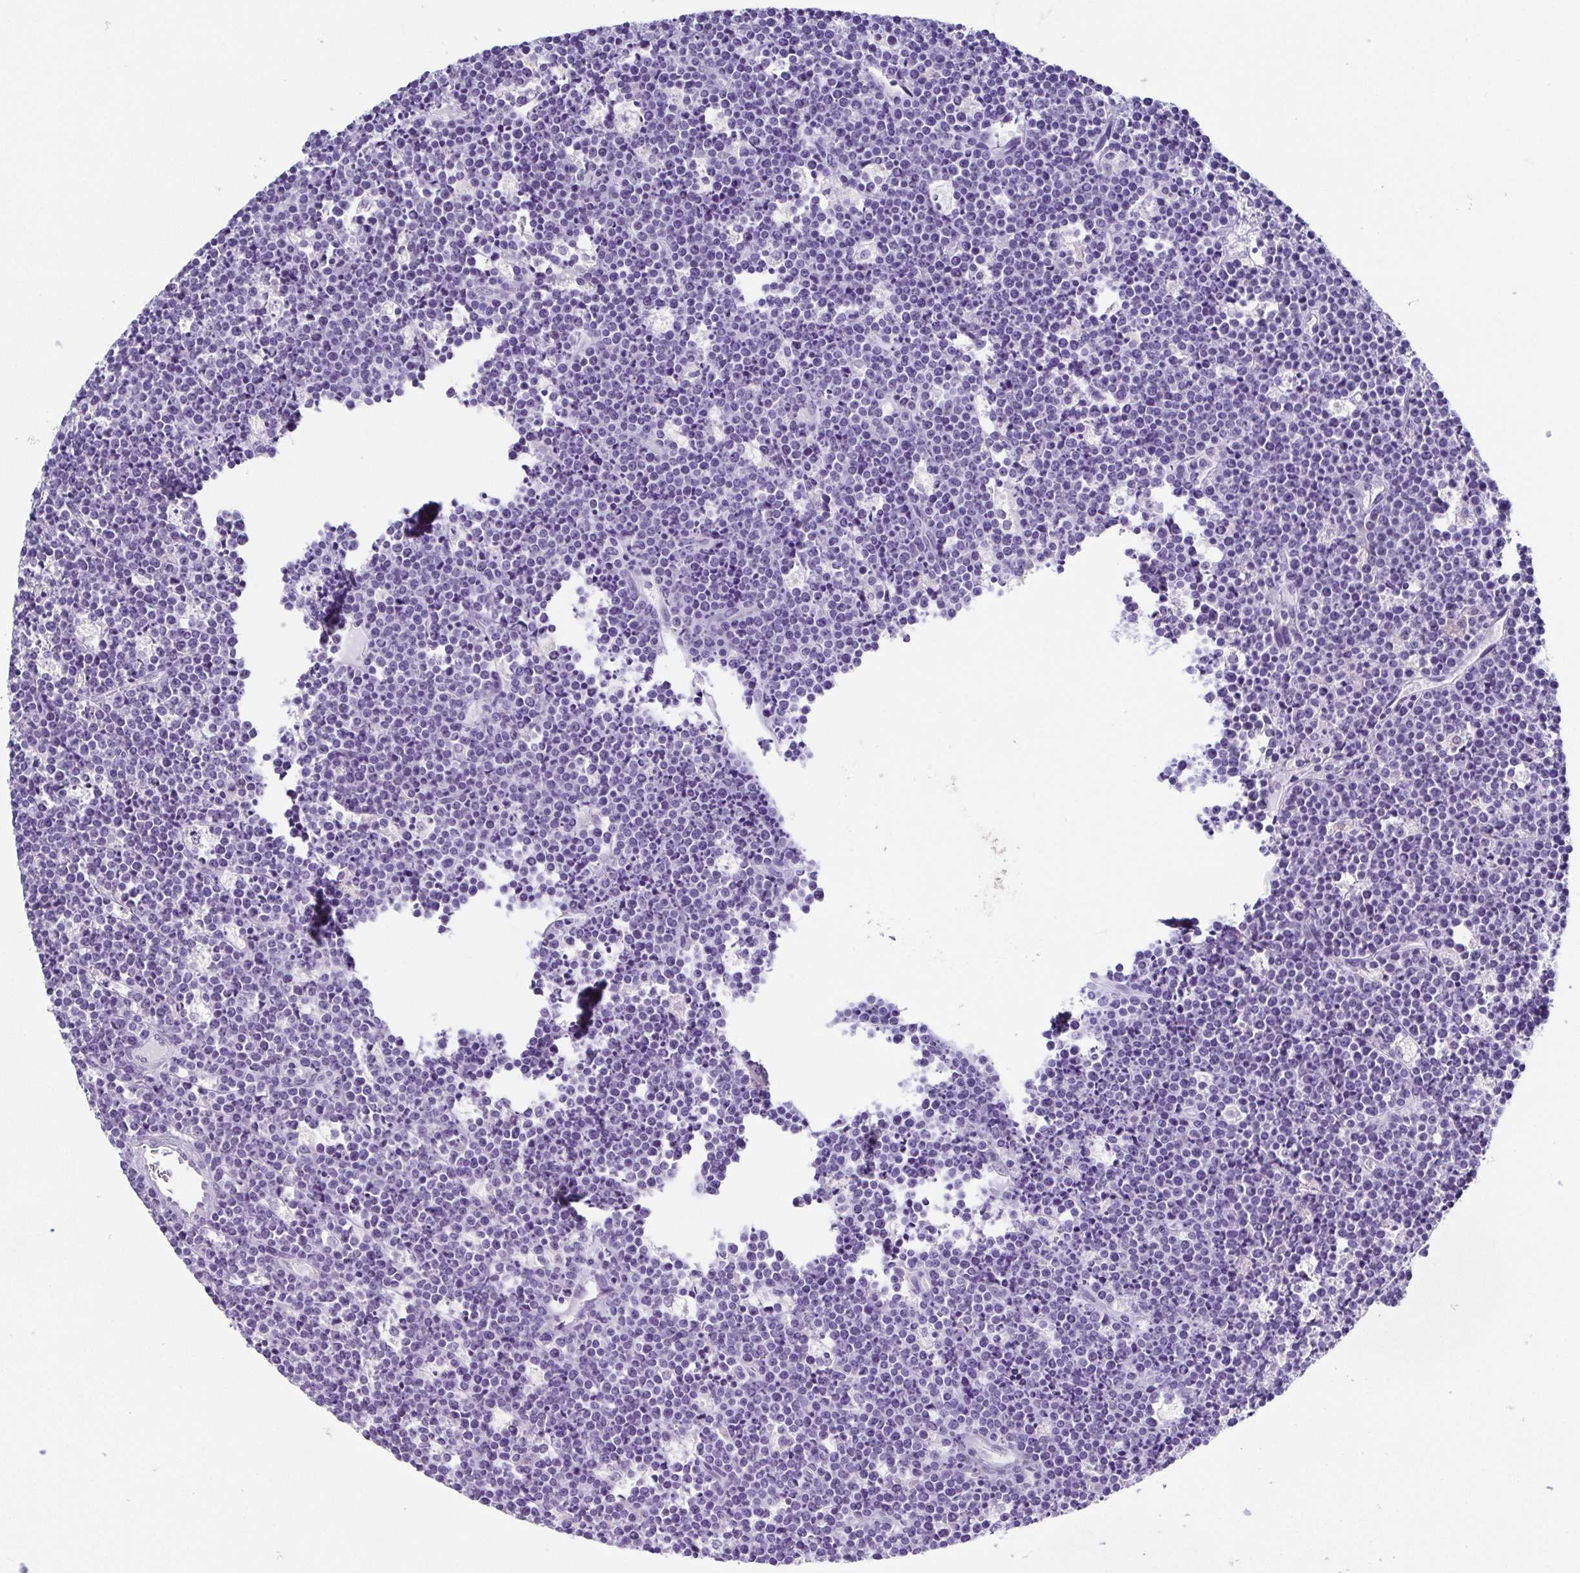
{"staining": {"intensity": "negative", "quantity": "none", "location": "none"}, "tissue": "lymphoma", "cell_type": "Tumor cells", "image_type": "cancer", "snomed": [{"axis": "morphology", "description": "Malignant lymphoma, non-Hodgkin's type, High grade"}, {"axis": "topography", "description": "Ovary"}], "caption": "An image of lymphoma stained for a protein shows no brown staining in tumor cells.", "gene": "RDH11", "patient": {"sex": "female", "age": 56}}